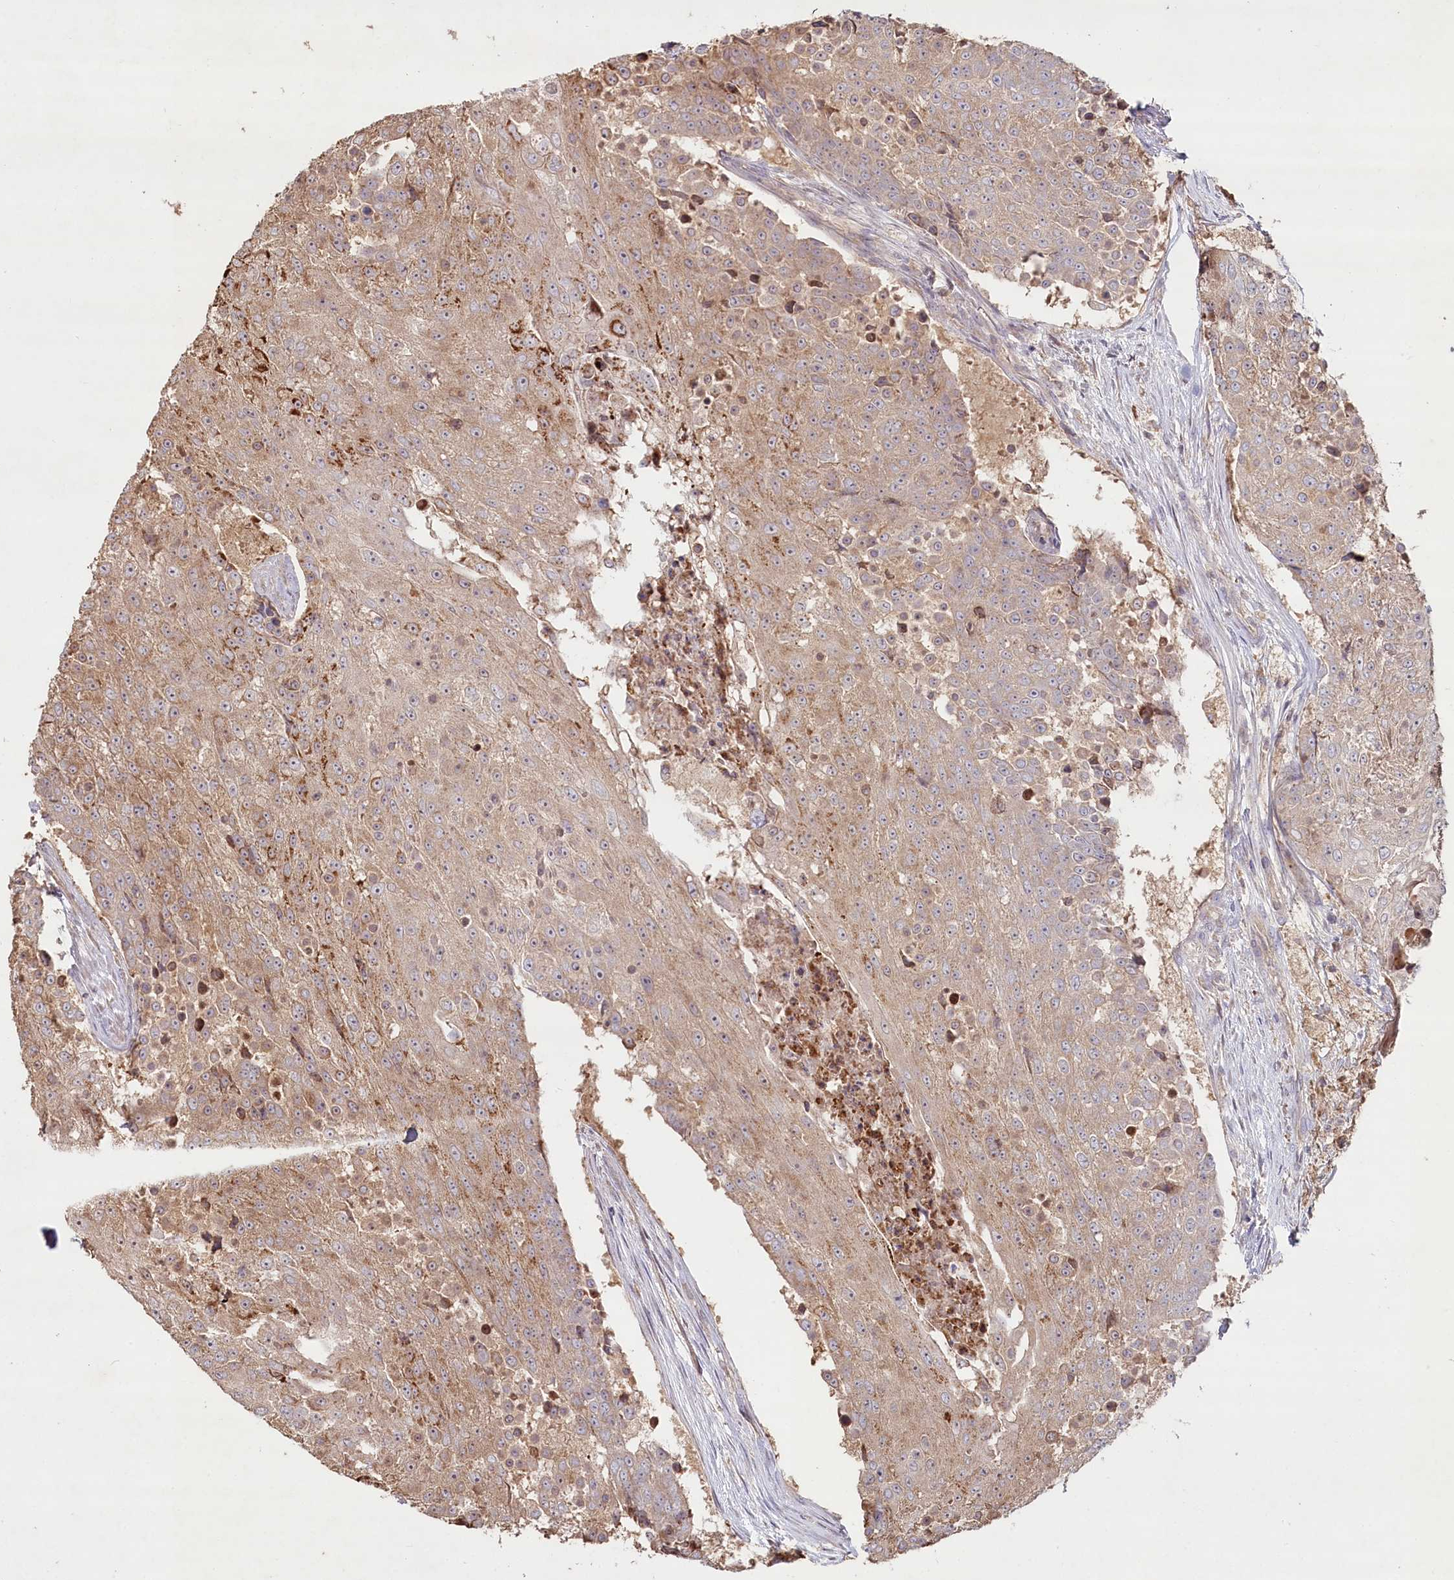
{"staining": {"intensity": "weak", "quantity": ">75%", "location": "cytoplasmic/membranous"}, "tissue": "urothelial cancer", "cell_type": "Tumor cells", "image_type": "cancer", "snomed": [{"axis": "morphology", "description": "Urothelial carcinoma, High grade"}, {"axis": "topography", "description": "Urinary bladder"}], "caption": "Protein staining shows weak cytoplasmic/membranous expression in approximately >75% of tumor cells in urothelial carcinoma (high-grade).", "gene": "HAL", "patient": {"sex": "female", "age": 63}}